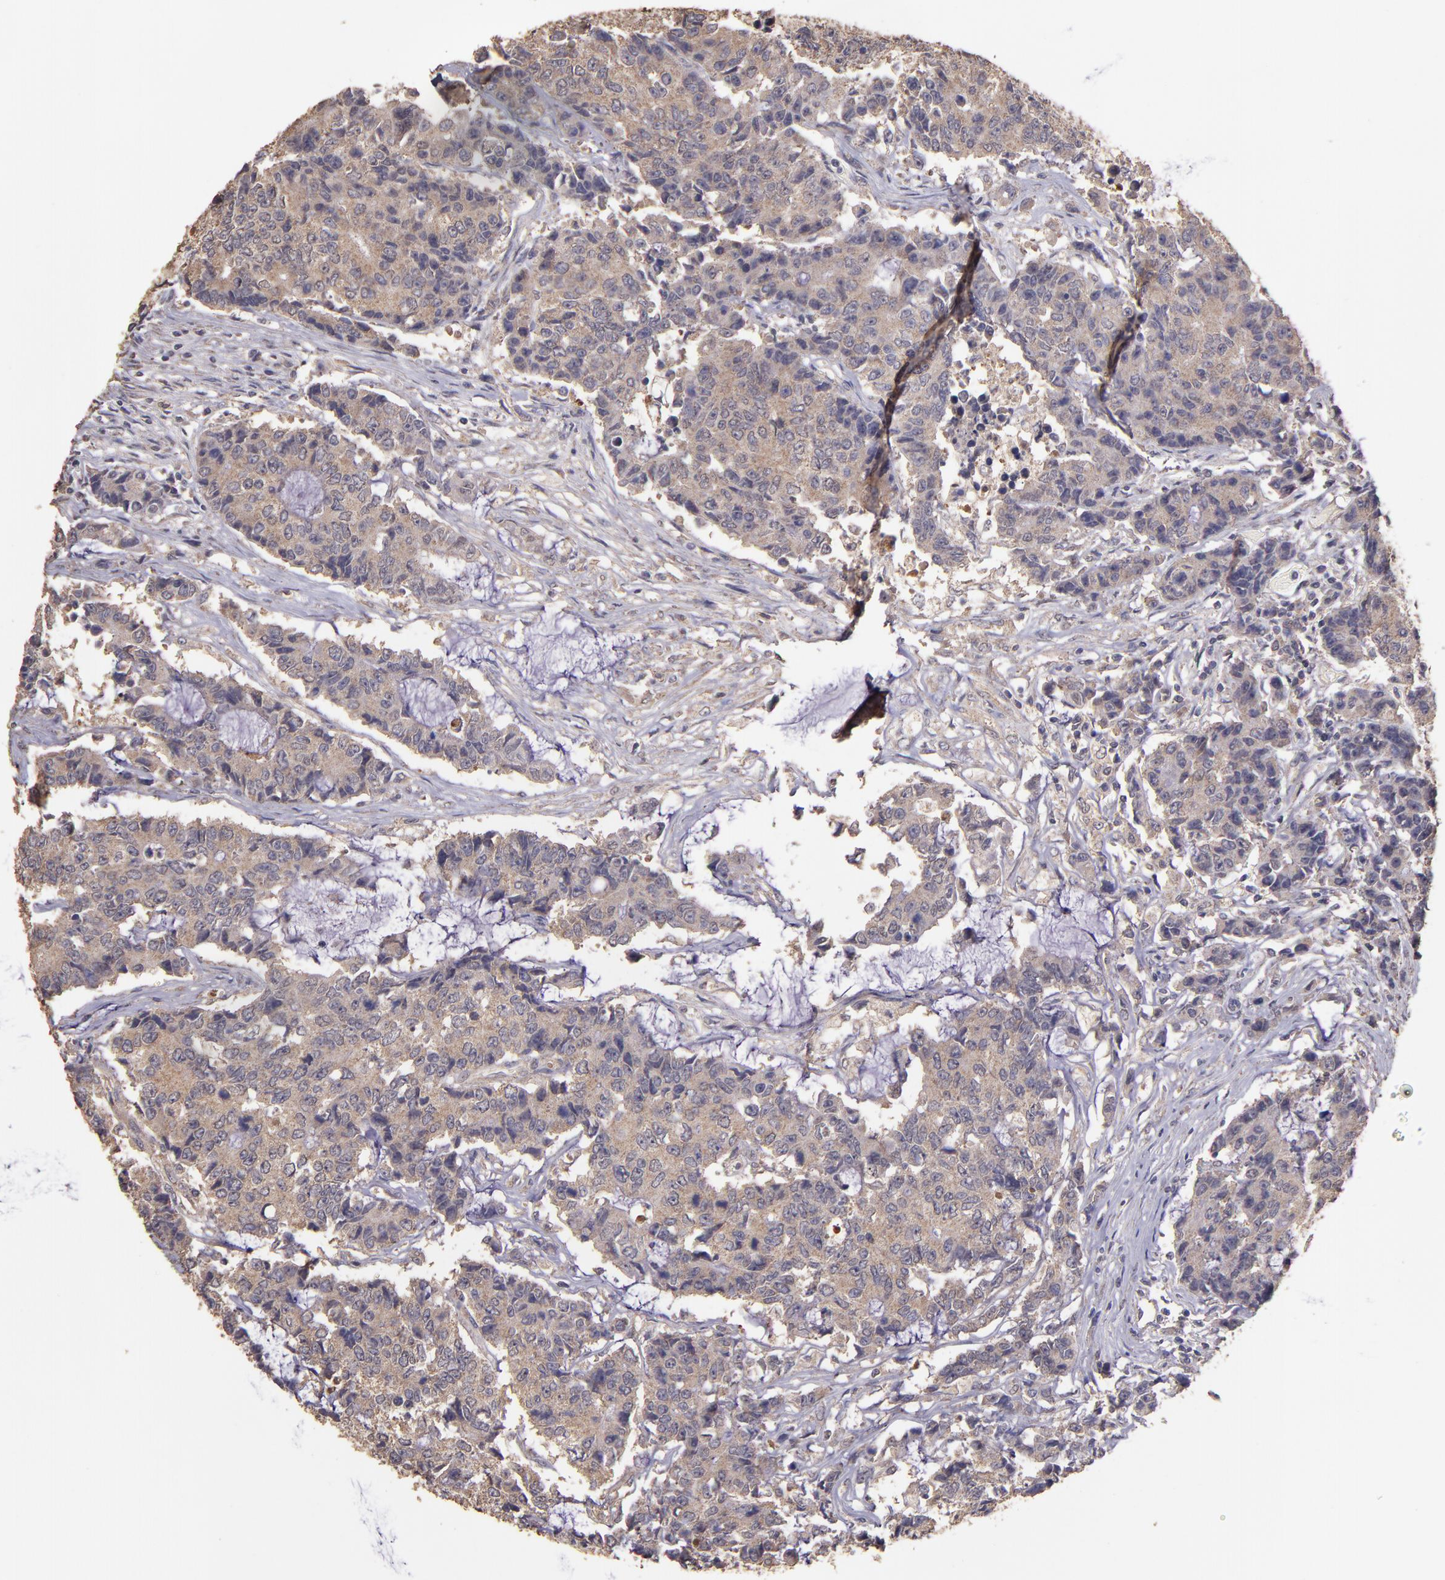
{"staining": {"intensity": "moderate", "quantity": ">75%", "location": "cytoplasmic/membranous"}, "tissue": "colorectal cancer", "cell_type": "Tumor cells", "image_type": "cancer", "snomed": [{"axis": "morphology", "description": "Adenocarcinoma, NOS"}, {"axis": "topography", "description": "Colon"}], "caption": "The photomicrograph shows staining of colorectal adenocarcinoma, revealing moderate cytoplasmic/membranous protein positivity (brown color) within tumor cells. (IHC, brightfield microscopy, high magnification).", "gene": "HECTD1", "patient": {"sex": "female", "age": 86}}